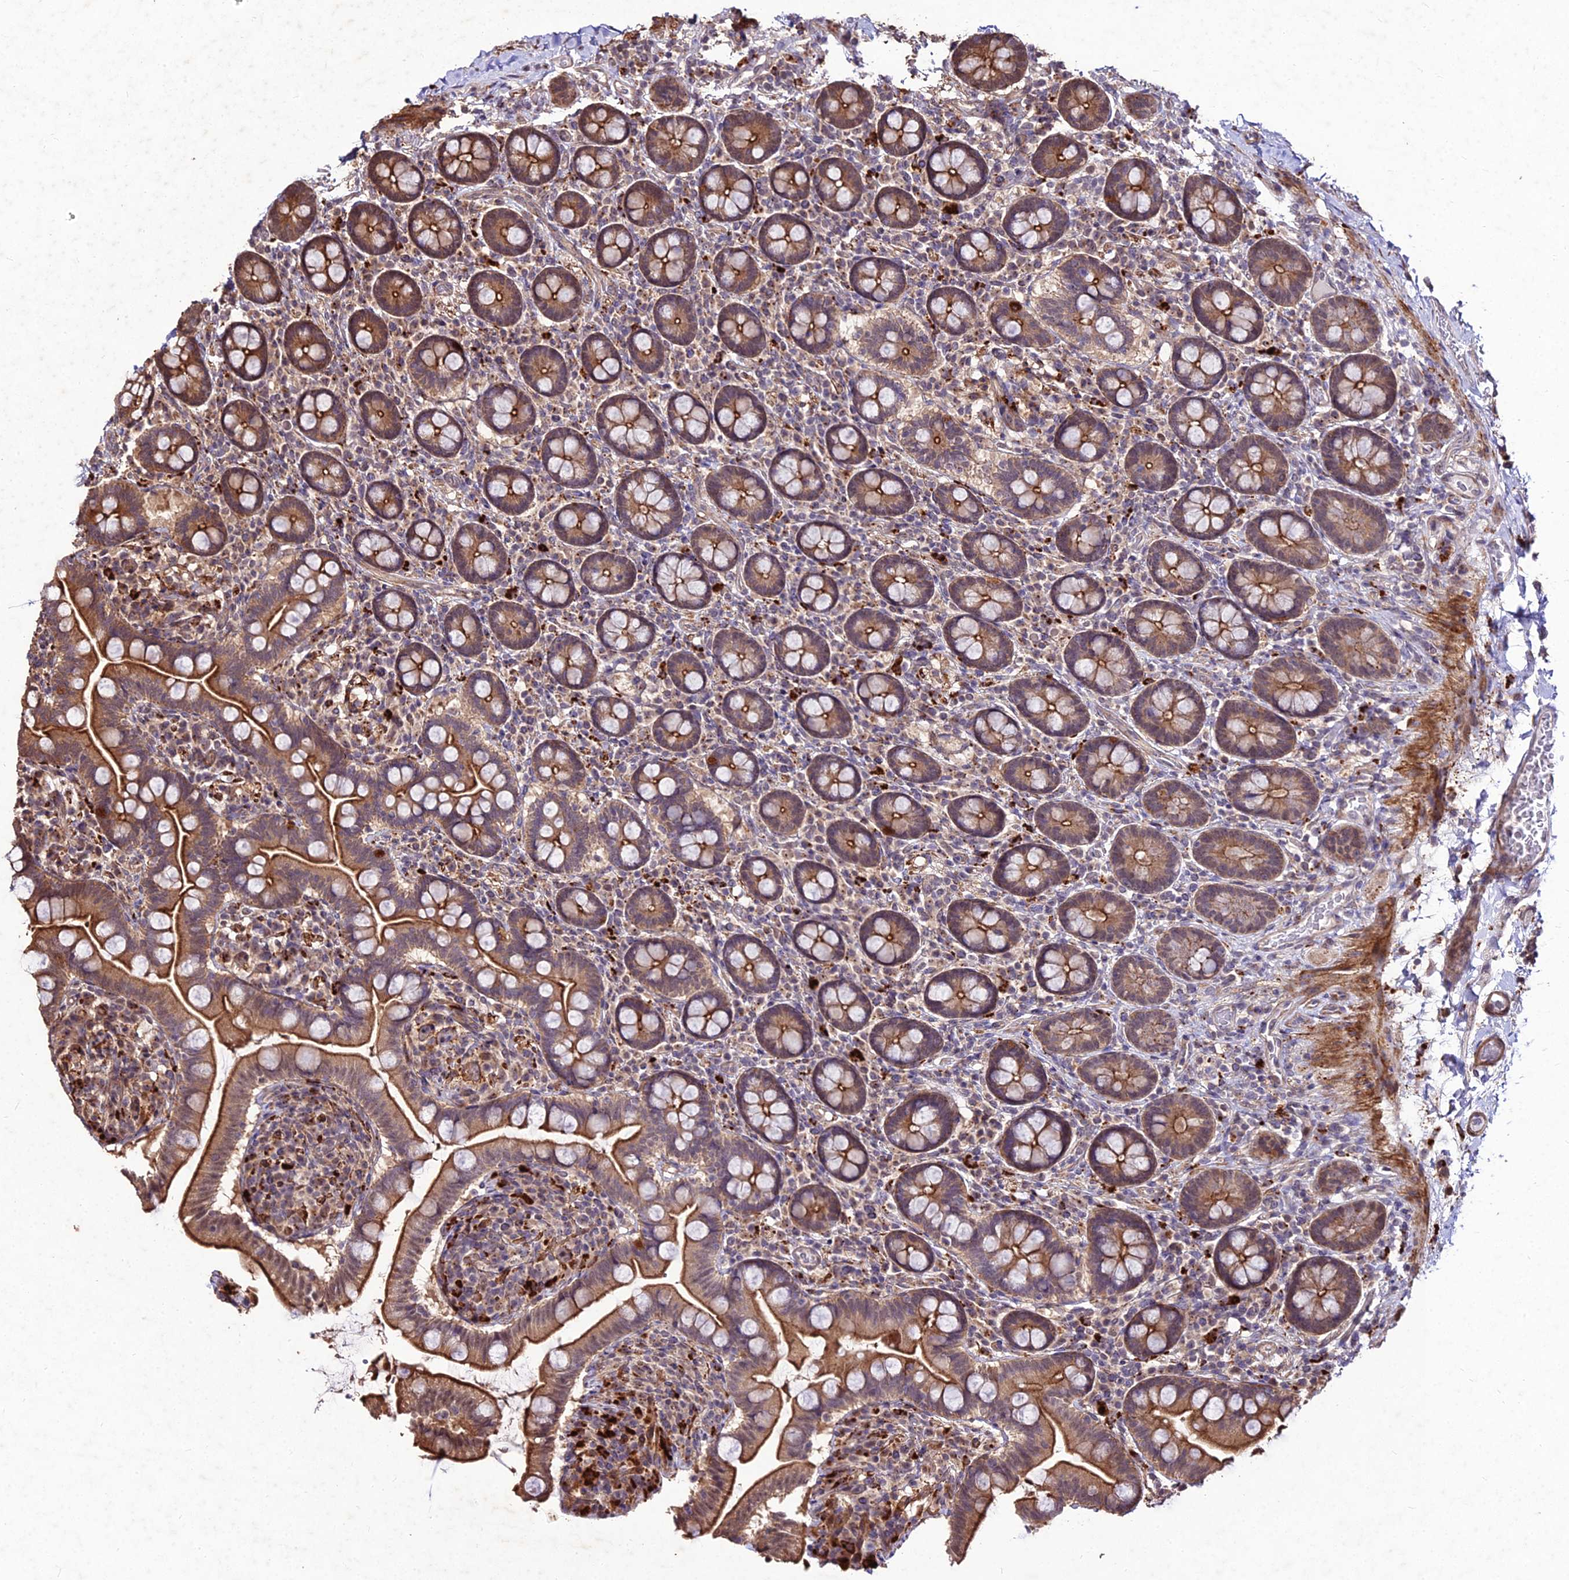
{"staining": {"intensity": "moderate", "quantity": ">75%", "location": "cytoplasmic/membranous"}, "tissue": "small intestine", "cell_type": "Glandular cells", "image_type": "normal", "snomed": [{"axis": "morphology", "description": "Normal tissue, NOS"}, {"axis": "topography", "description": "Small intestine"}], "caption": "Normal small intestine was stained to show a protein in brown. There is medium levels of moderate cytoplasmic/membranous positivity in about >75% of glandular cells.", "gene": "ZNF766", "patient": {"sex": "female", "age": 64}}